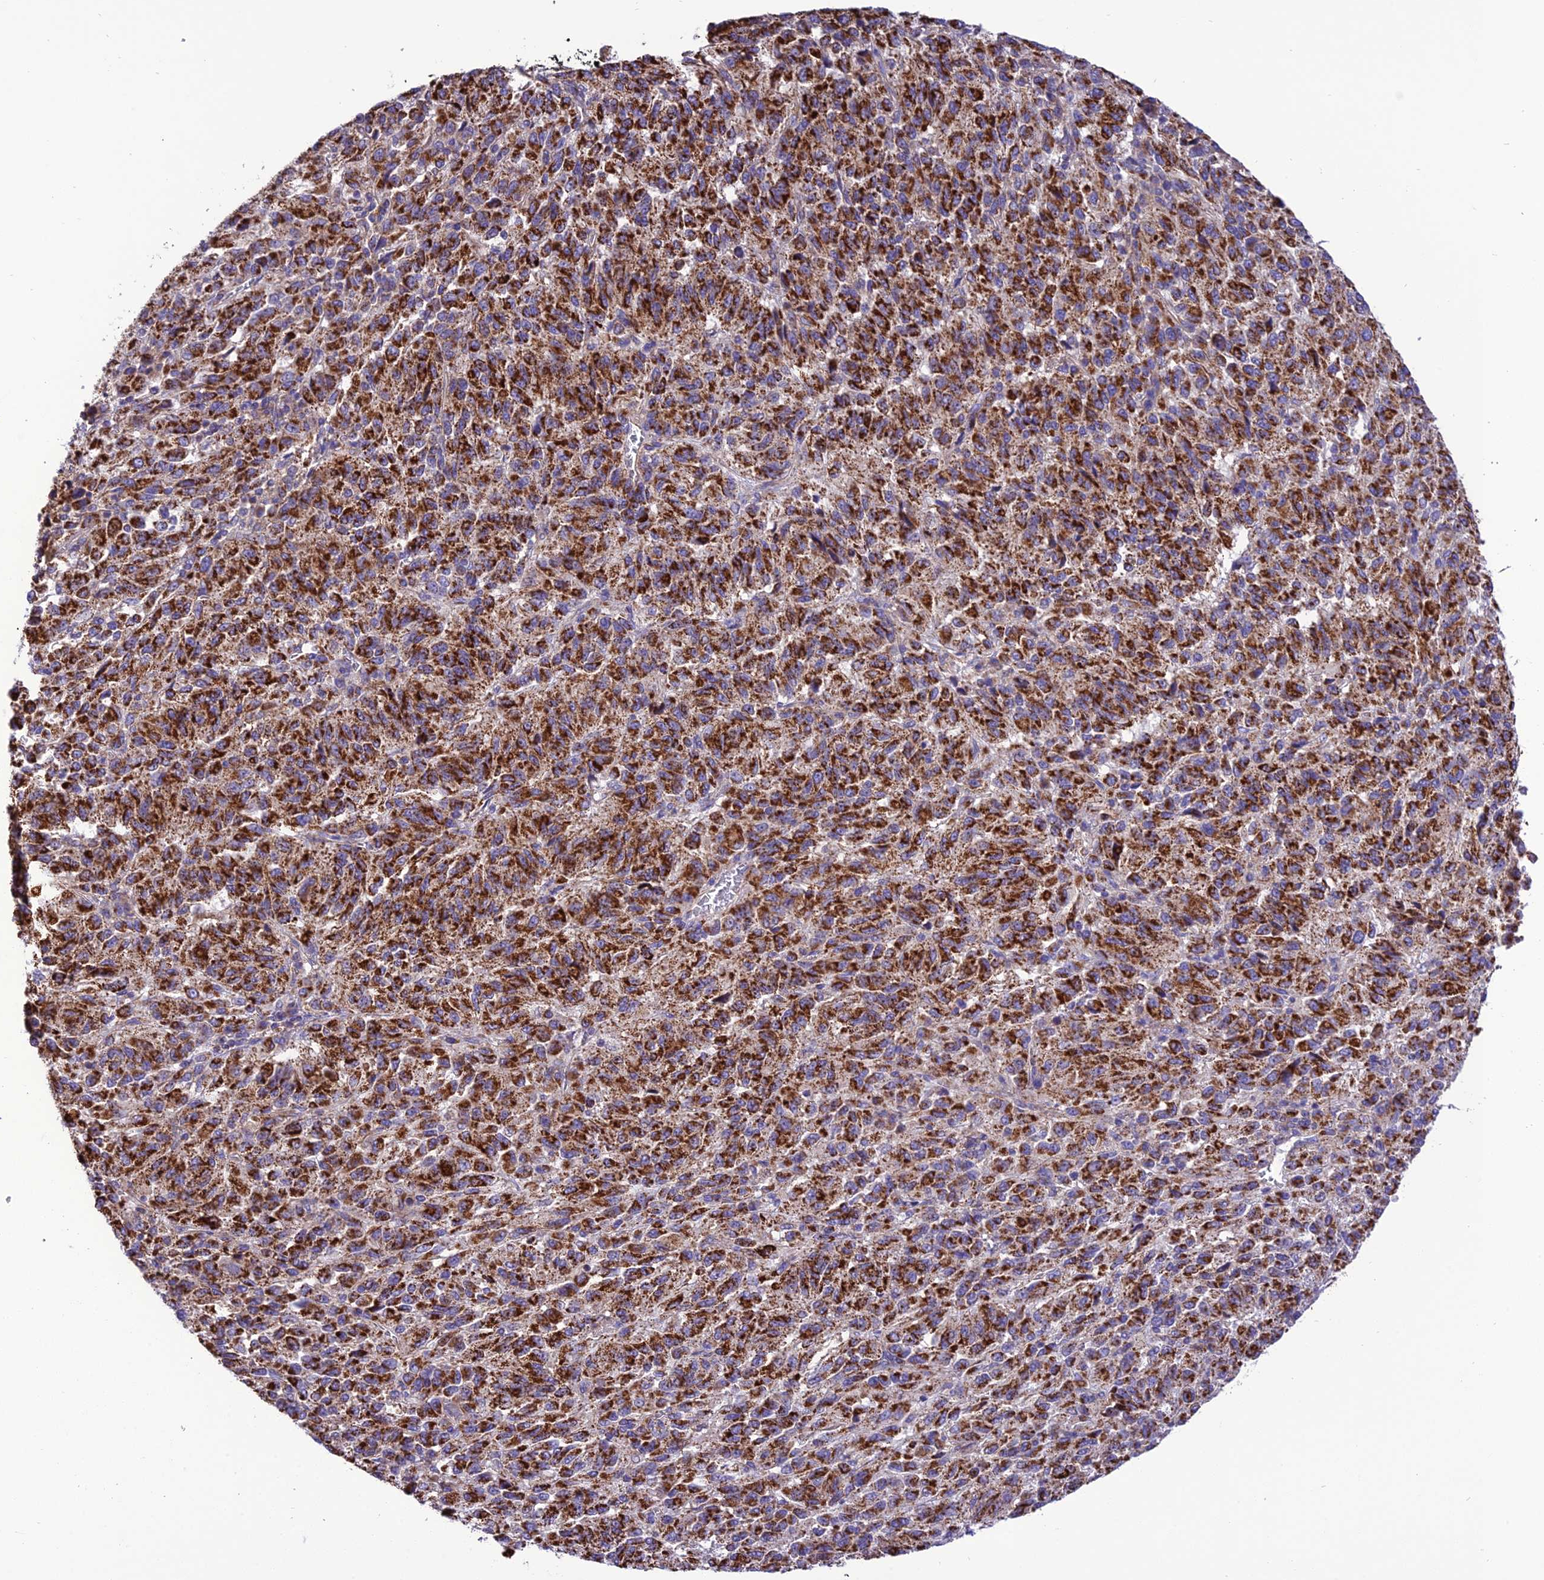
{"staining": {"intensity": "strong", "quantity": ">75%", "location": "cytoplasmic/membranous"}, "tissue": "melanoma", "cell_type": "Tumor cells", "image_type": "cancer", "snomed": [{"axis": "morphology", "description": "Malignant melanoma, Metastatic site"}, {"axis": "topography", "description": "Lung"}], "caption": "The micrograph exhibits a brown stain indicating the presence of a protein in the cytoplasmic/membranous of tumor cells in malignant melanoma (metastatic site). Nuclei are stained in blue.", "gene": "MAP3K12", "patient": {"sex": "male", "age": 64}}